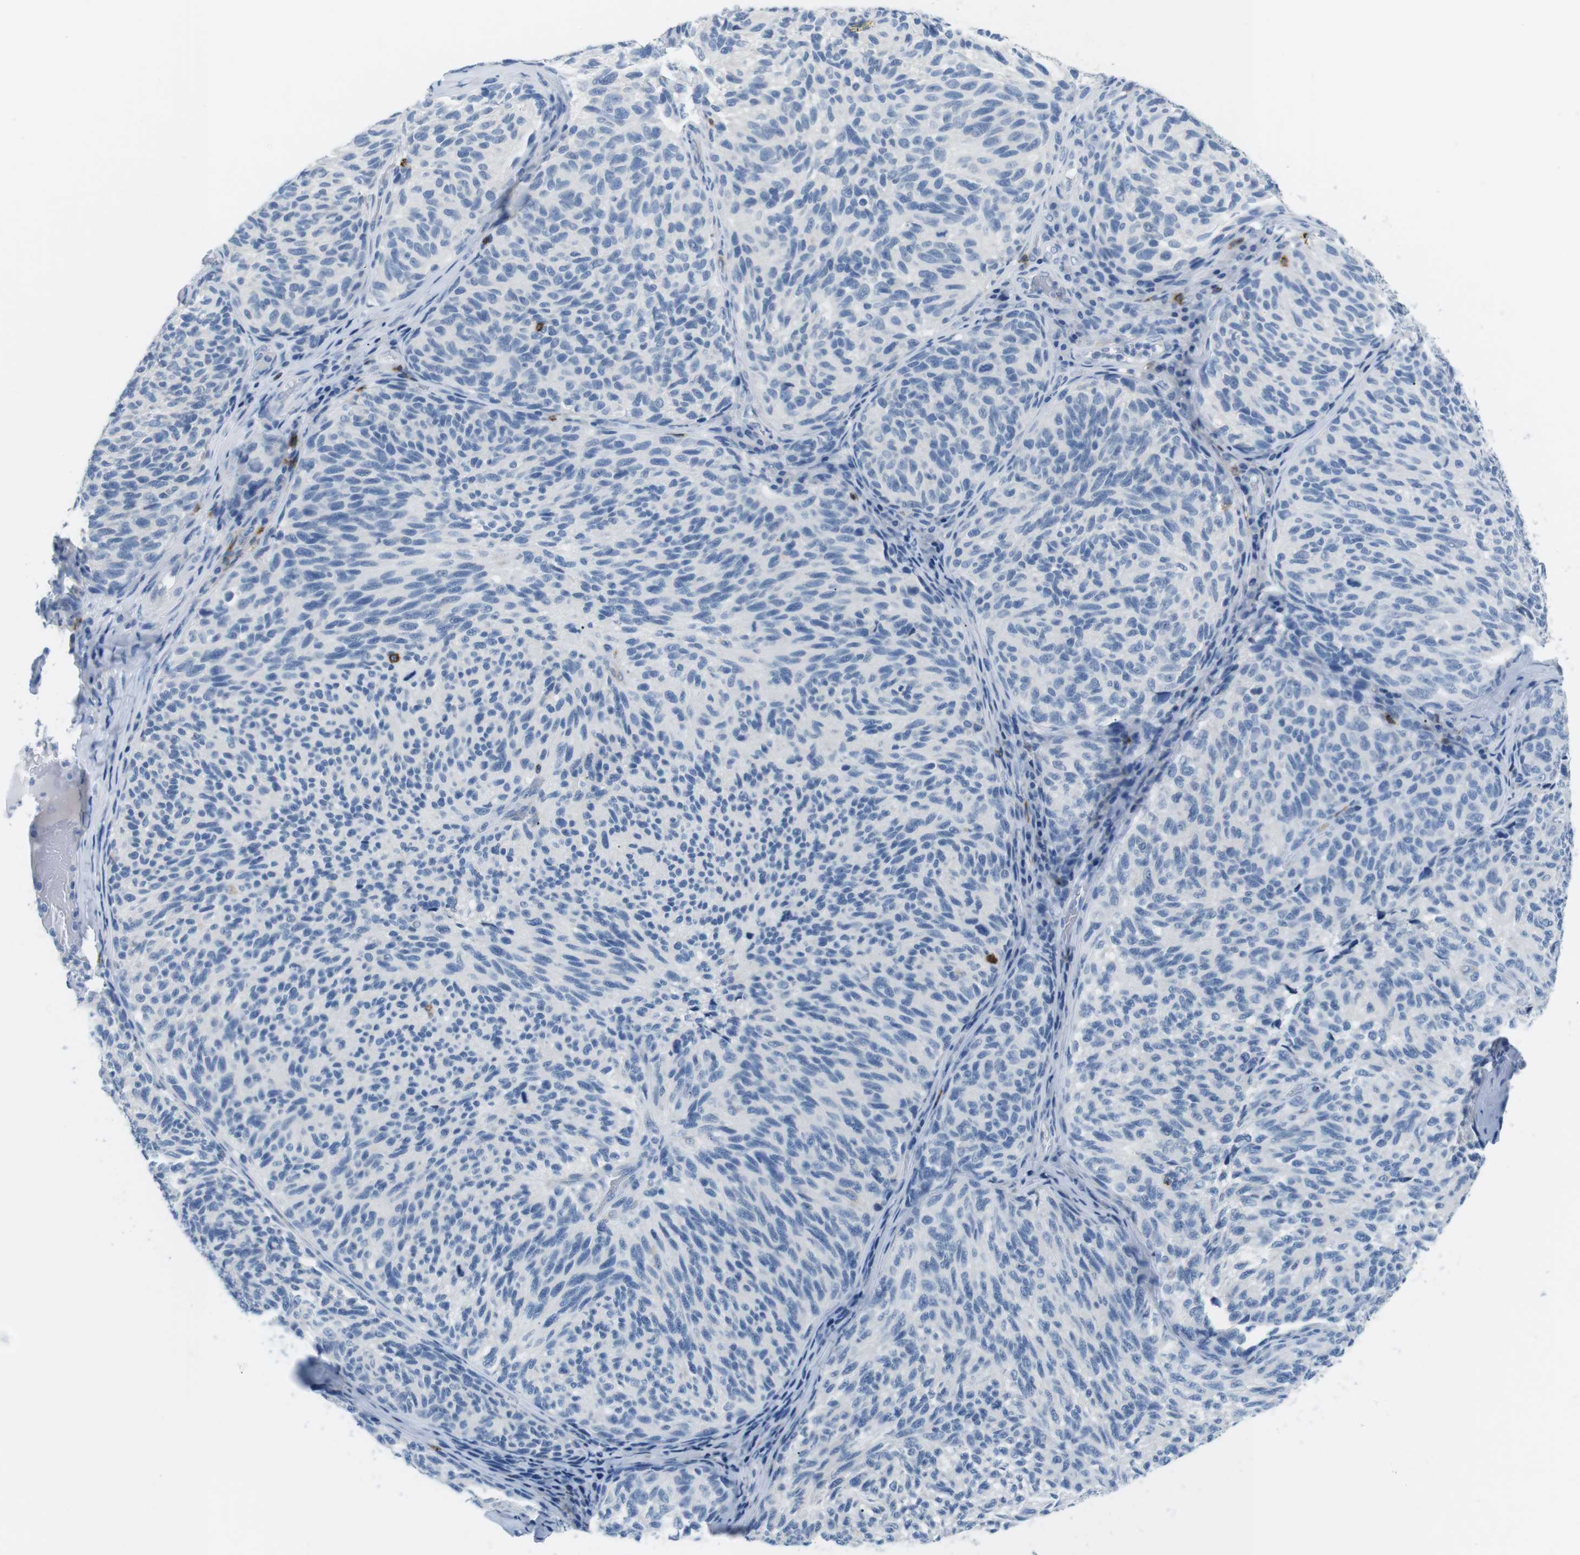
{"staining": {"intensity": "negative", "quantity": "none", "location": "none"}, "tissue": "melanoma", "cell_type": "Tumor cells", "image_type": "cancer", "snomed": [{"axis": "morphology", "description": "Malignant melanoma, NOS"}, {"axis": "topography", "description": "Skin"}], "caption": "Immunohistochemistry (IHC) of human melanoma exhibits no staining in tumor cells.", "gene": "TNFRSF4", "patient": {"sex": "female", "age": 73}}